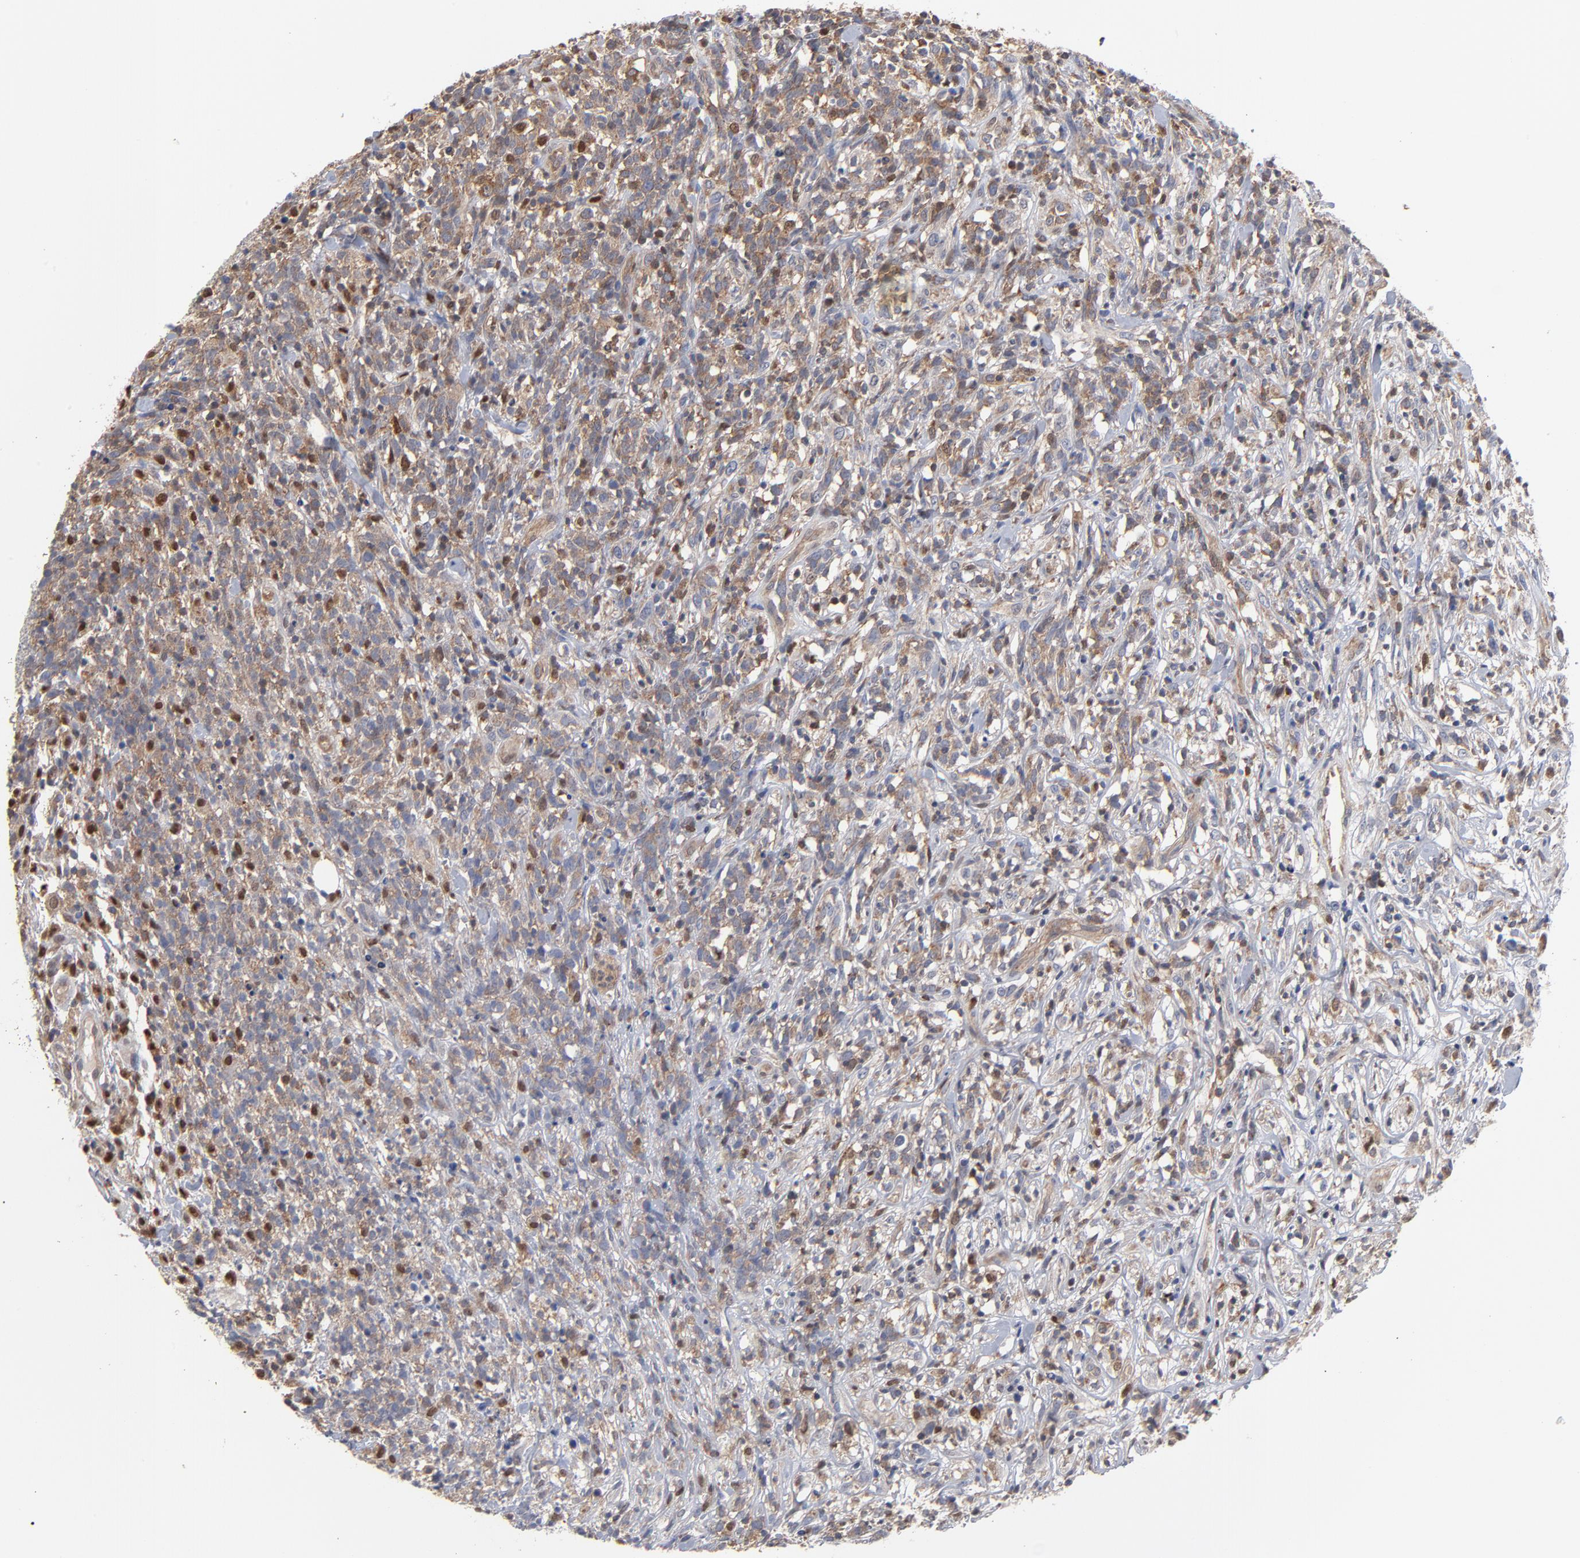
{"staining": {"intensity": "moderate", "quantity": "<25%", "location": "cytoplasmic/membranous"}, "tissue": "lymphoma", "cell_type": "Tumor cells", "image_type": "cancer", "snomed": [{"axis": "morphology", "description": "Malignant lymphoma, non-Hodgkin's type, High grade"}, {"axis": "topography", "description": "Lymph node"}], "caption": "Malignant lymphoma, non-Hodgkin's type (high-grade) stained with a brown dye demonstrates moderate cytoplasmic/membranous positive positivity in approximately <25% of tumor cells.", "gene": "ARHGEF6", "patient": {"sex": "female", "age": 73}}